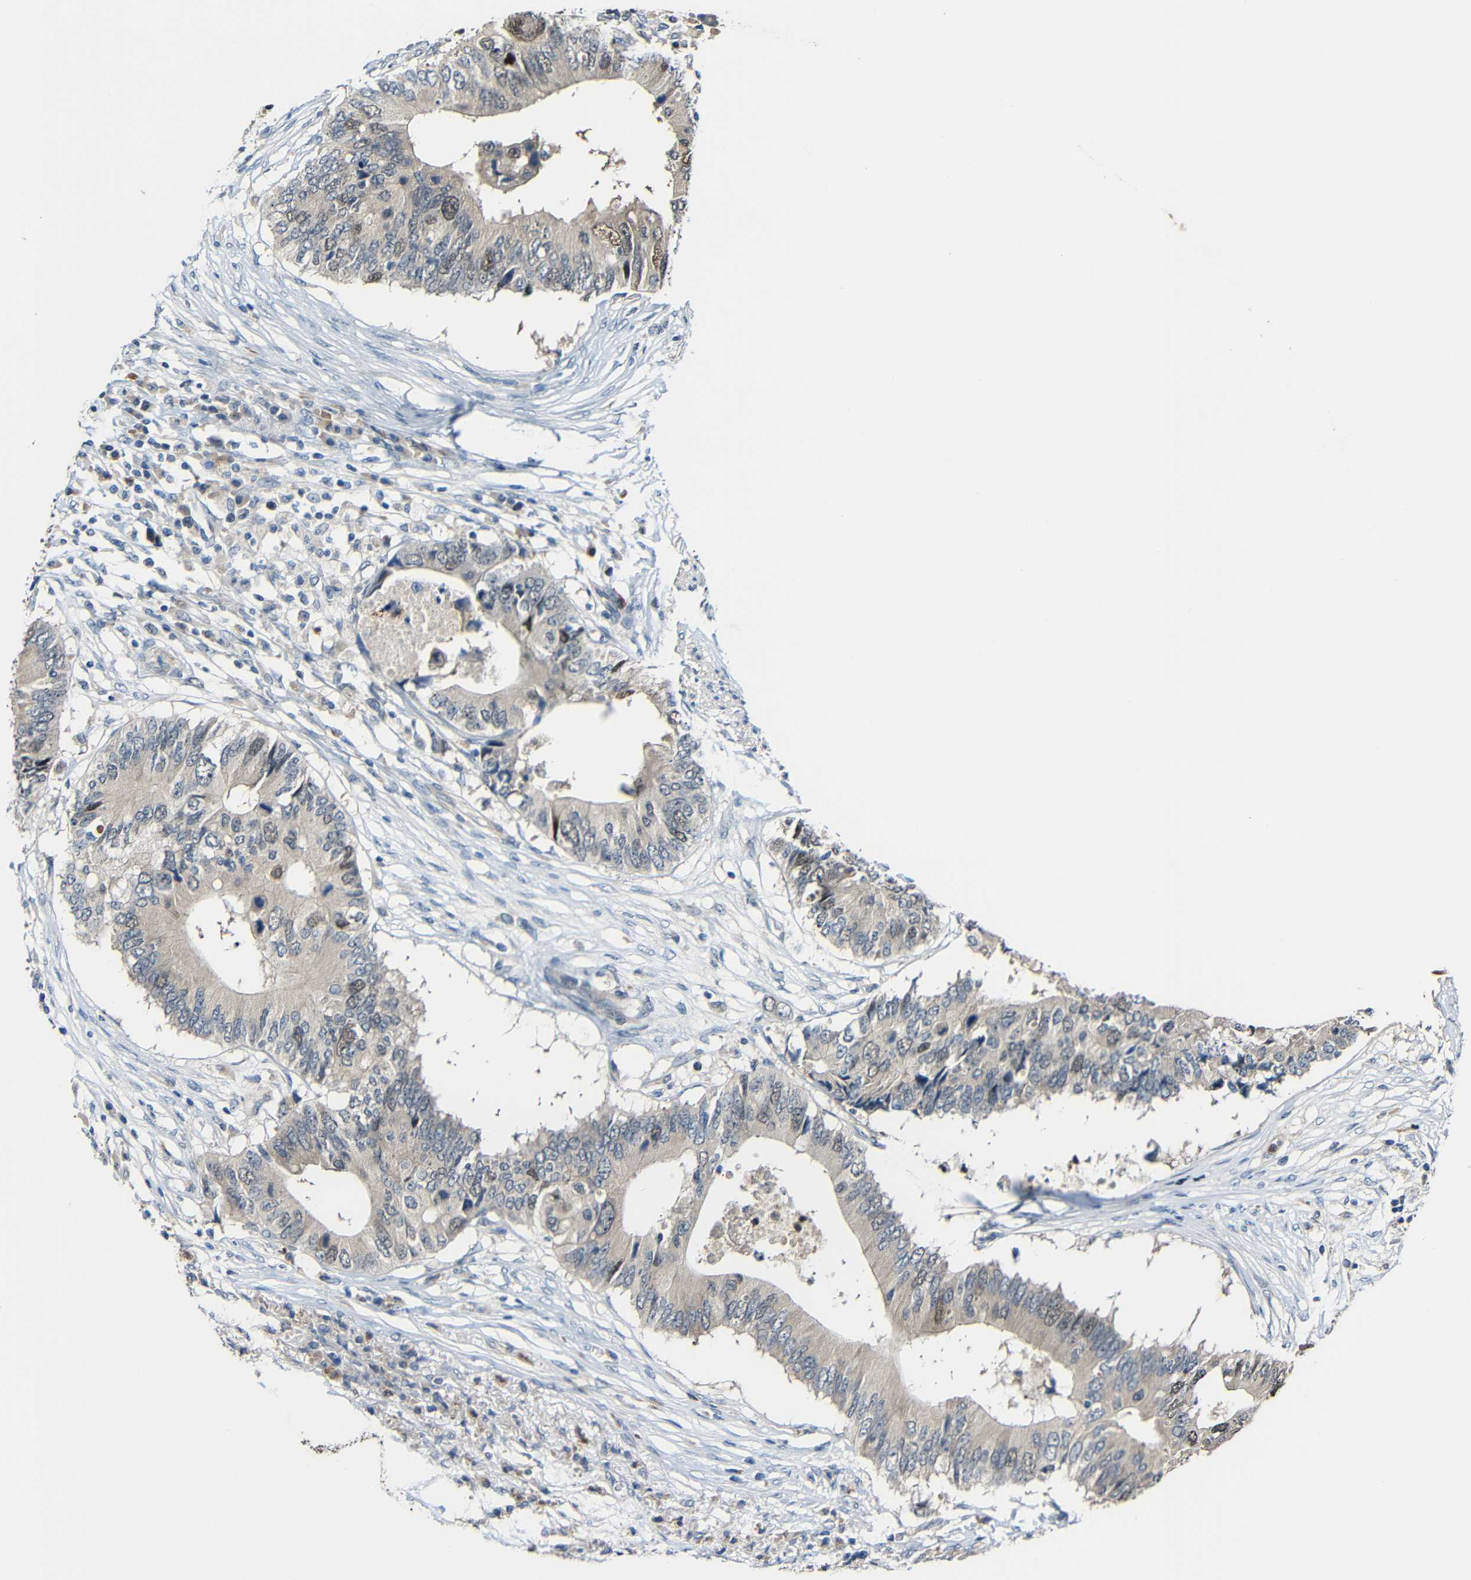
{"staining": {"intensity": "moderate", "quantity": "<25%", "location": "nuclear"}, "tissue": "colorectal cancer", "cell_type": "Tumor cells", "image_type": "cancer", "snomed": [{"axis": "morphology", "description": "Adenocarcinoma, NOS"}, {"axis": "topography", "description": "Colon"}], "caption": "IHC histopathology image of human adenocarcinoma (colorectal) stained for a protein (brown), which demonstrates low levels of moderate nuclear staining in approximately <25% of tumor cells.", "gene": "STBD1", "patient": {"sex": "male", "age": 71}}